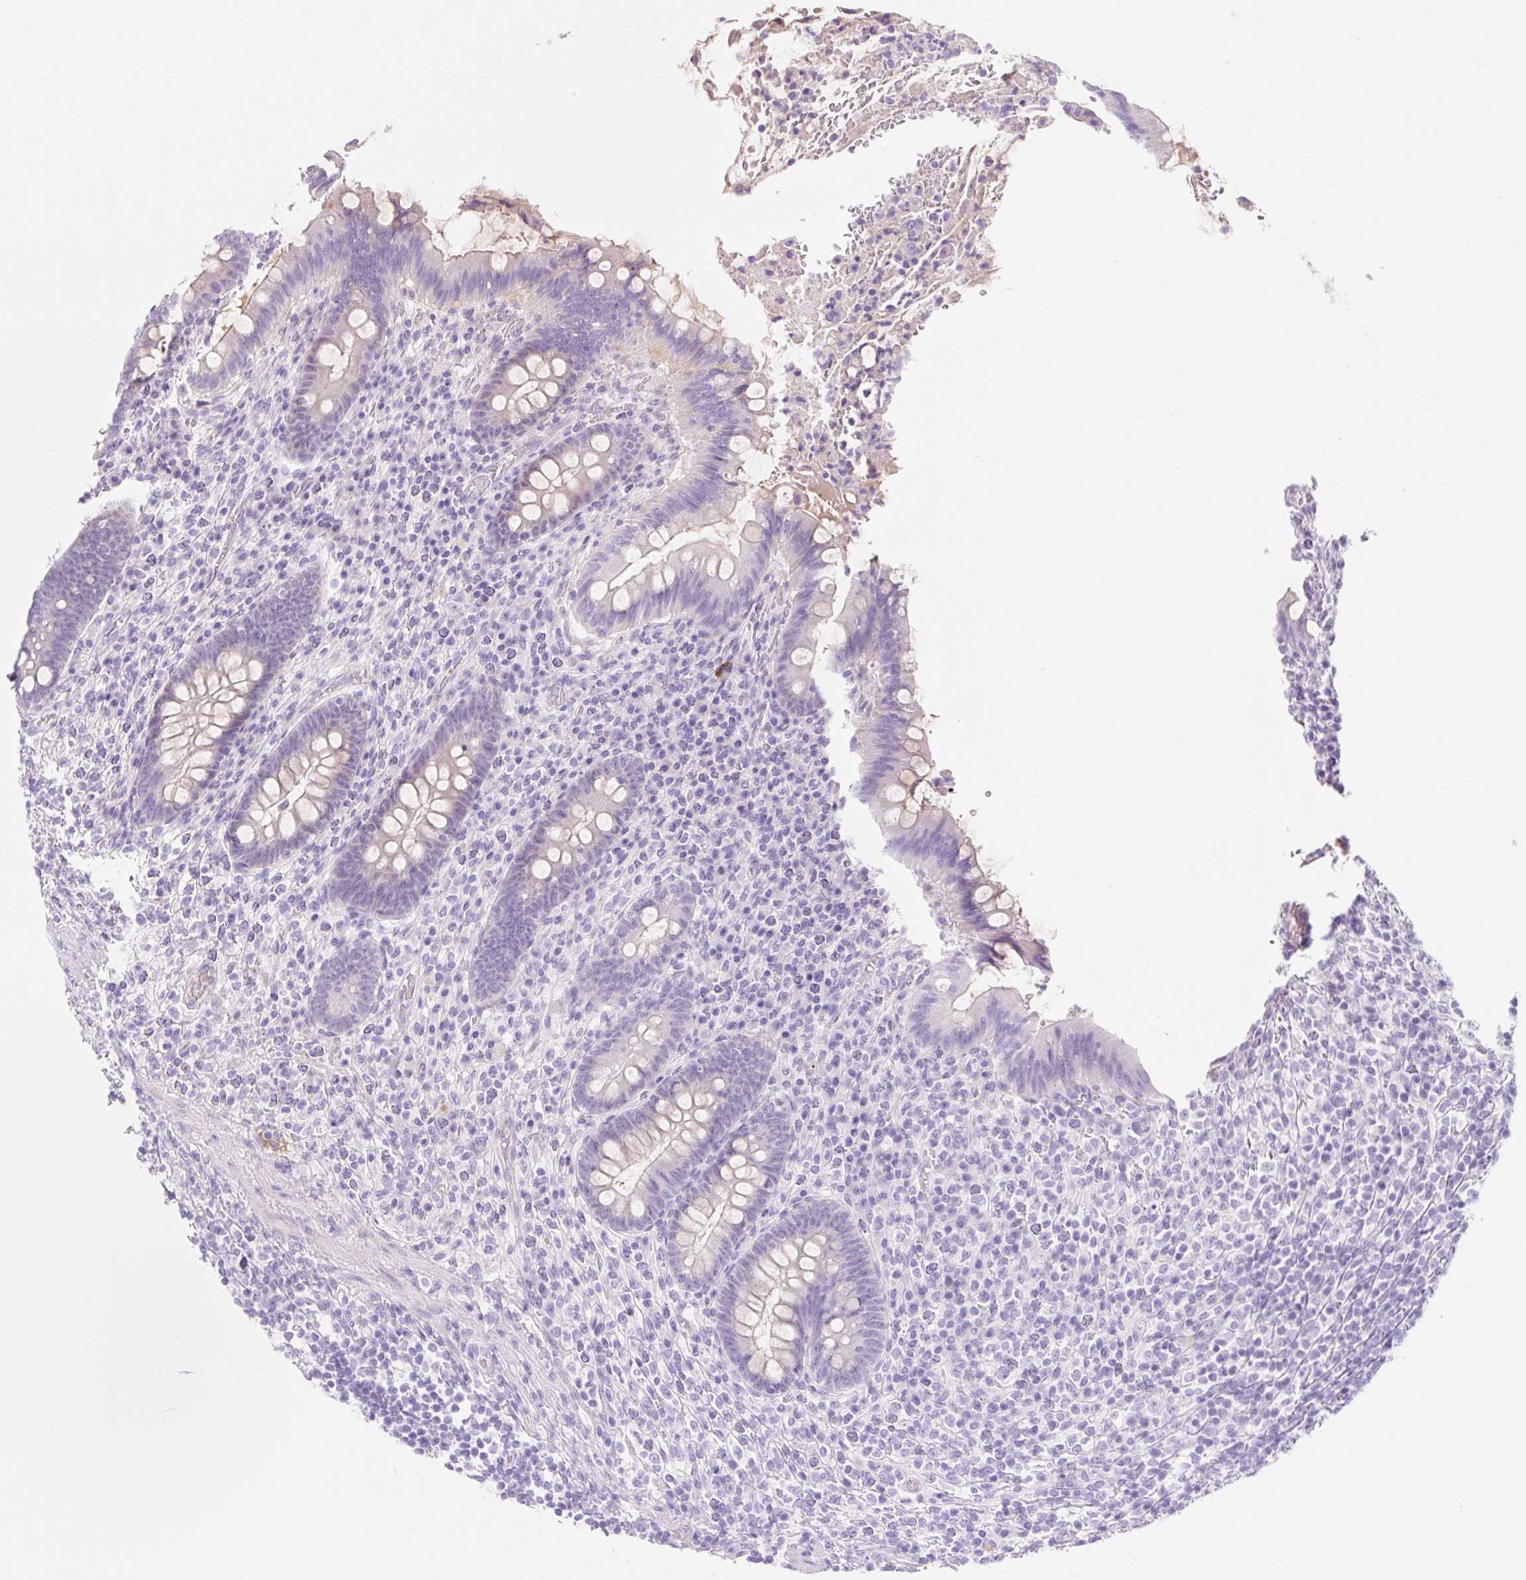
{"staining": {"intensity": "negative", "quantity": "none", "location": "none"}, "tissue": "appendix", "cell_type": "Glandular cells", "image_type": "normal", "snomed": [{"axis": "morphology", "description": "Normal tissue, NOS"}, {"axis": "topography", "description": "Appendix"}], "caption": "This image is of normal appendix stained with immunohistochemistry to label a protein in brown with the nuclei are counter-stained blue. There is no staining in glandular cells.", "gene": "ZNF121", "patient": {"sex": "female", "age": 43}}